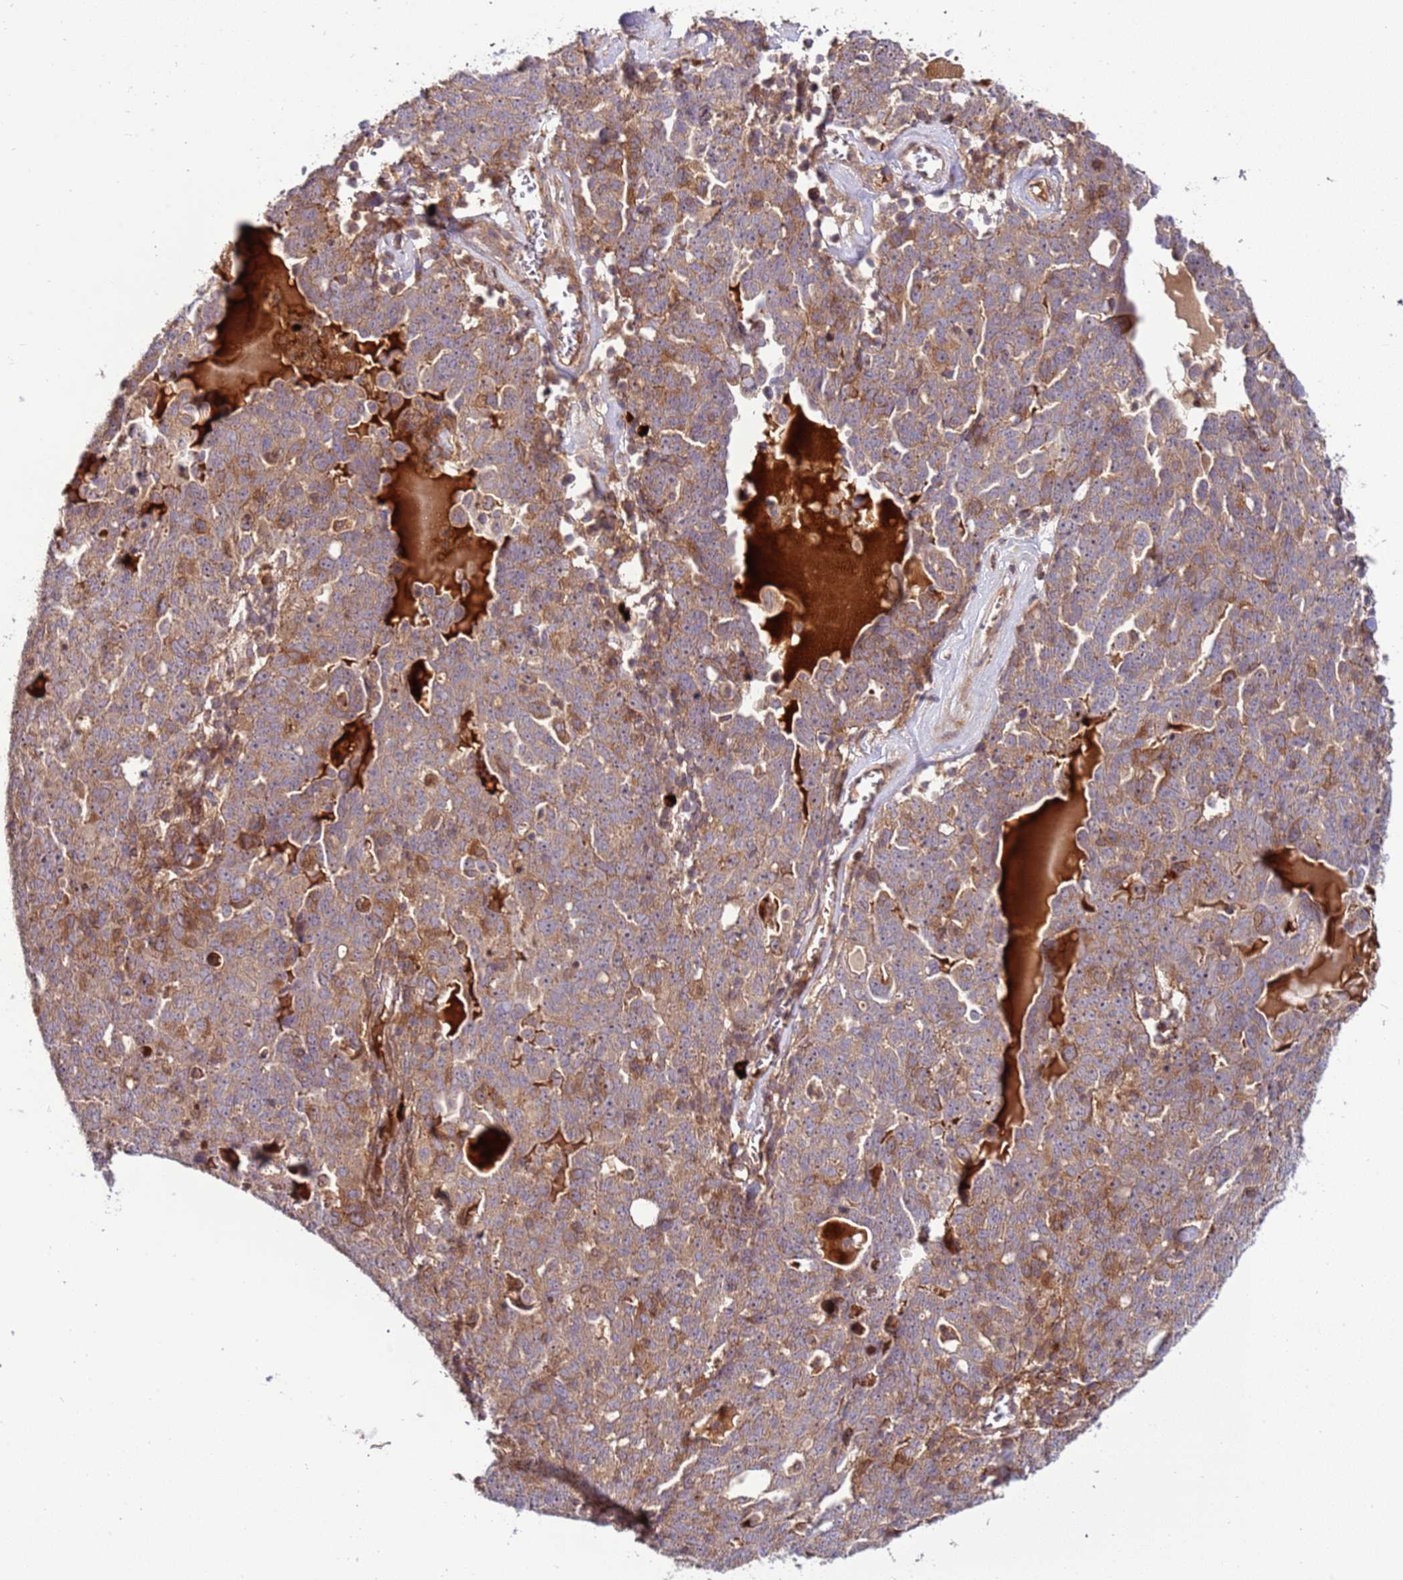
{"staining": {"intensity": "moderate", "quantity": ">75%", "location": "cytoplasmic/membranous"}, "tissue": "ovarian cancer", "cell_type": "Tumor cells", "image_type": "cancer", "snomed": [{"axis": "morphology", "description": "Carcinoma, endometroid"}, {"axis": "topography", "description": "Ovary"}], "caption": "The immunohistochemical stain highlights moderate cytoplasmic/membranous staining in tumor cells of ovarian endometroid carcinoma tissue.", "gene": "ZNF624", "patient": {"sex": "female", "age": 62}}